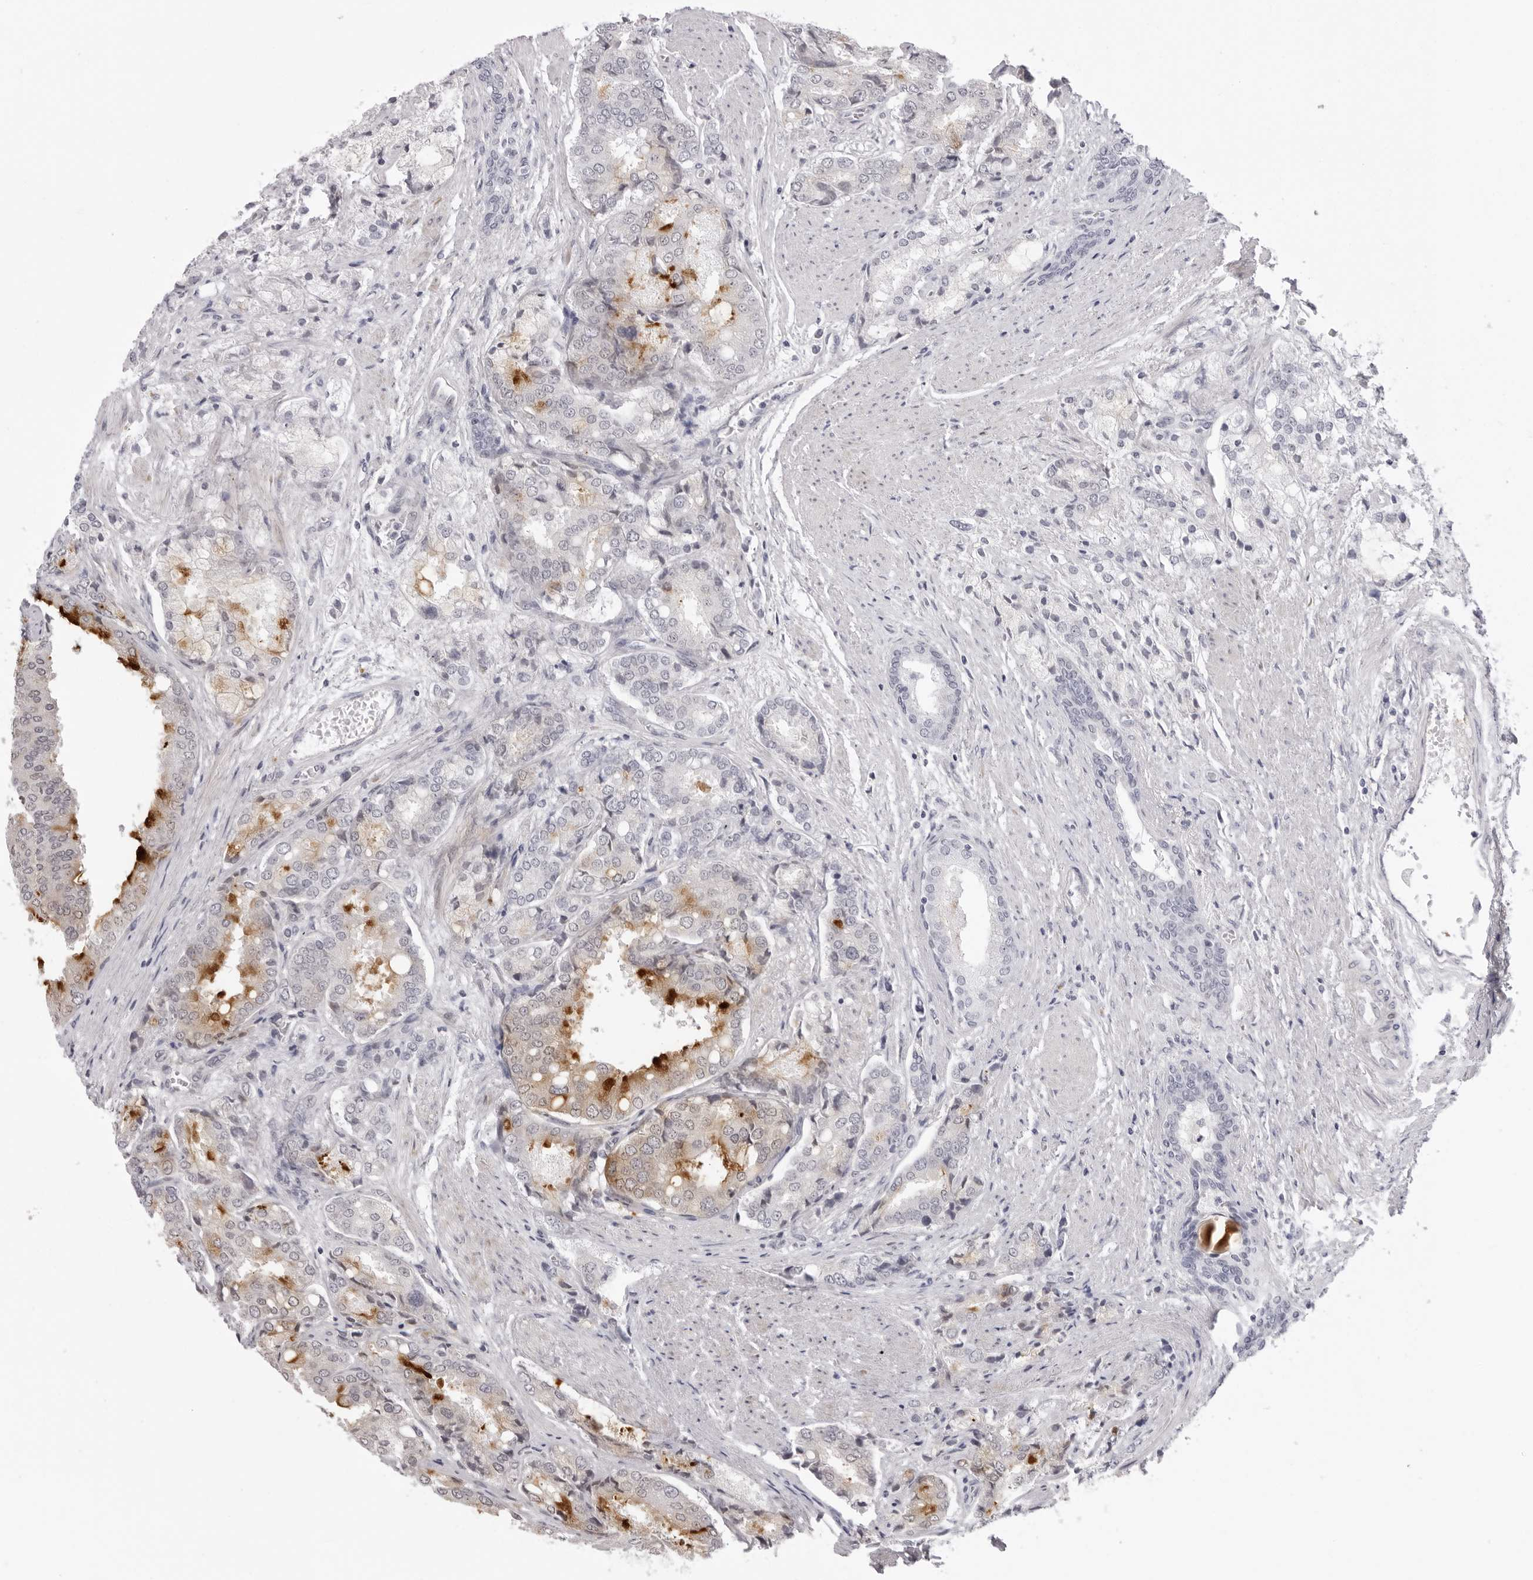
{"staining": {"intensity": "moderate", "quantity": "<25%", "location": "cytoplasmic/membranous"}, "tissue": "prostate cancer", "cell_type": "Tumor cells", "image_type": "cancer", "snomed": [{"axis": "morphology", "description": "Adenocarcinoma, High grade"}, {"axis": "topography", "description": "Prostate"}], "caption": "IHC staining of high-grade adenocarcinoma (prostate), which demonstrates low levels of moderate cytoplasmic/membranous staining in about <25% of tumor cells indicating moderate cytoplasmic/membranous protein staining. The staining was performed using DAB (3,3'-diaminobenzidine) (brown) for protein detection and nuclei were counterstained in hematoxylin (blue).", "gene": "SUGCT", "patient": {"sex": "male", "age": 50}}